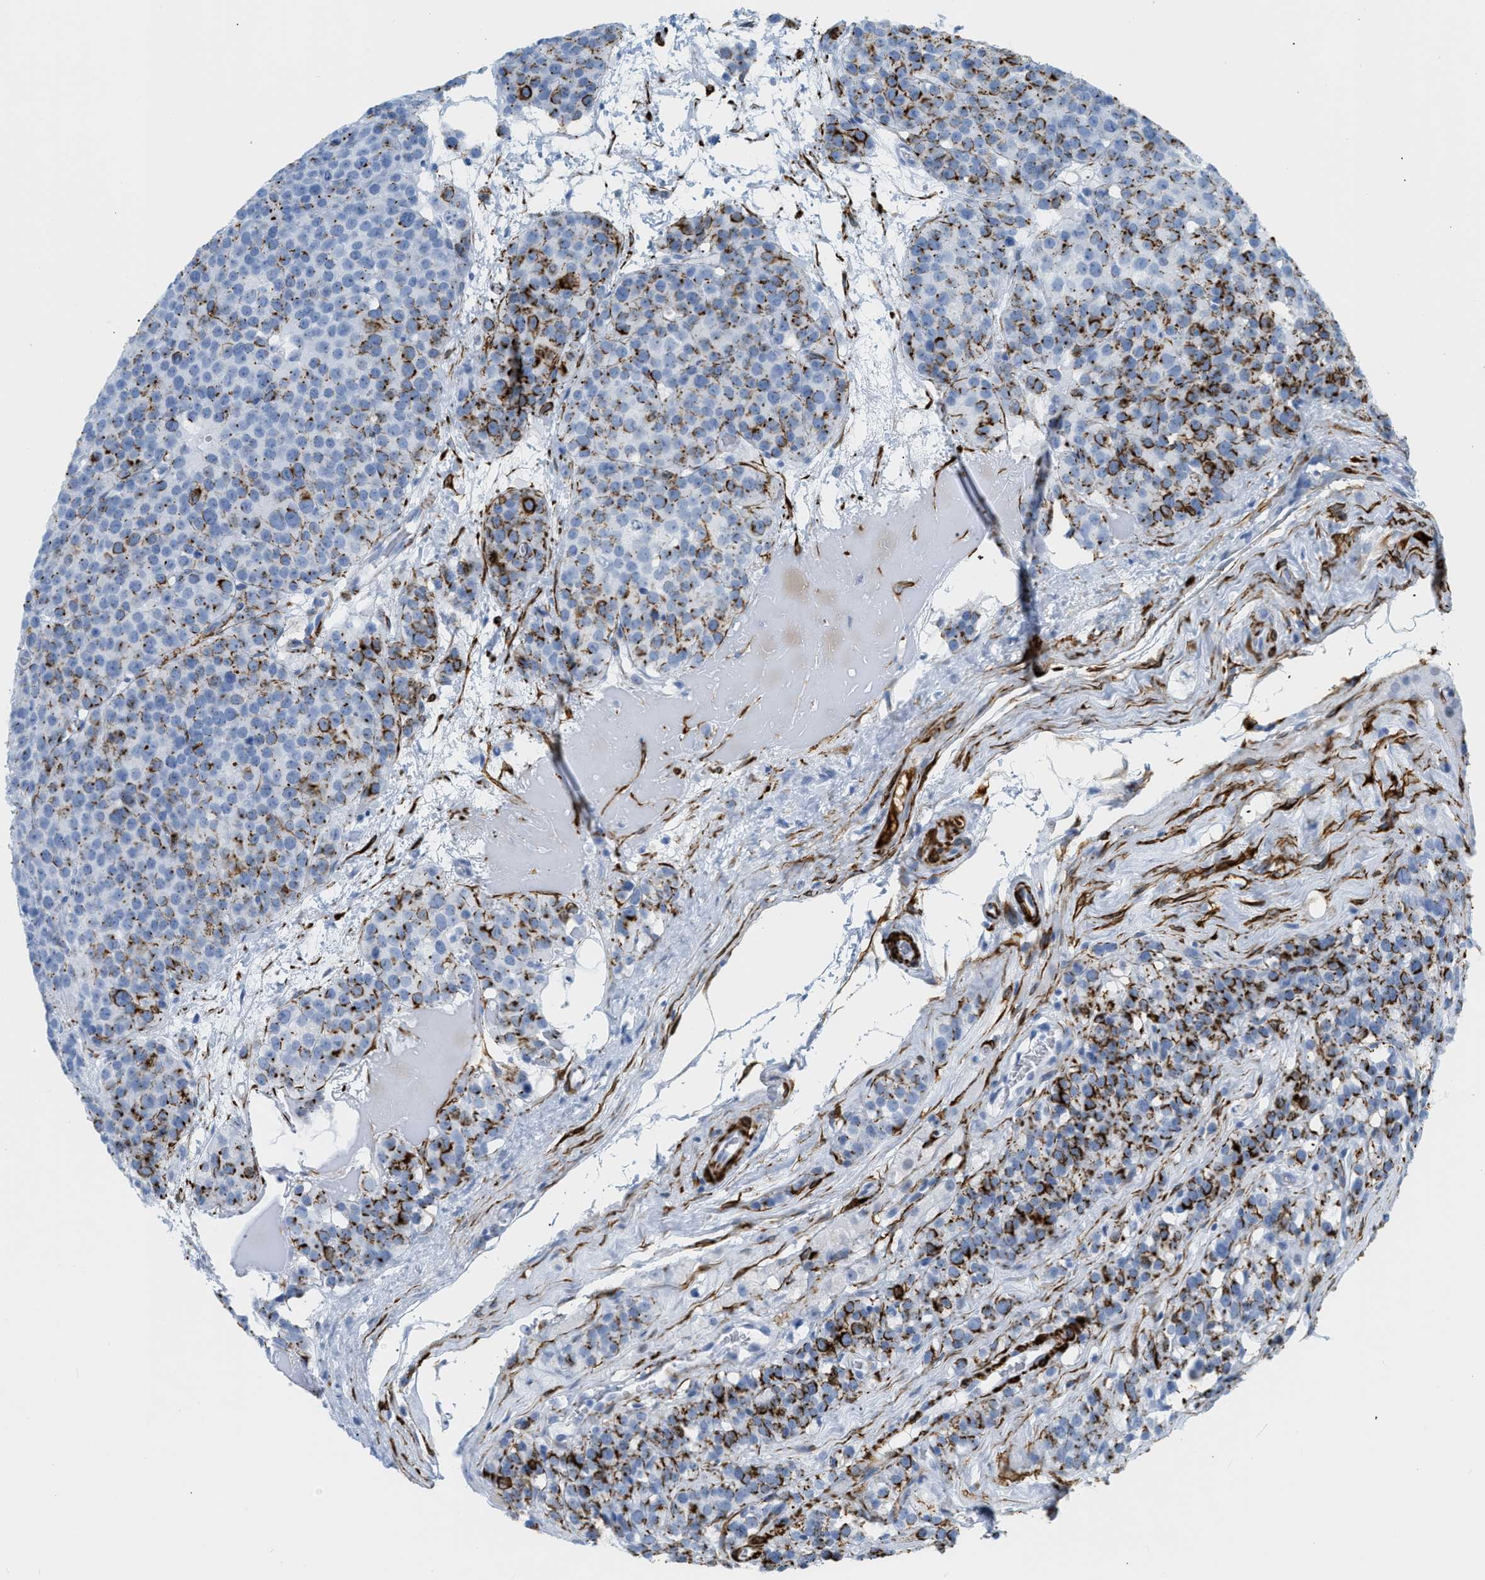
{"staining": {"intensity": "negative", "quantity": "none", "location": "none"}, "tissue": "testis cancer", "cell_type": "Tumor cells", "image_type": "cancer", "snomed": [{"axis": "morphology", "description": "Seminoma, NOS"}, {"axis": "topography", "description": "Testis"}], "caption": "Tumor cells show no significant protein staining in testis seminoma.", "gene": "DES", "patient": {"sex": "male", "age": 71}}